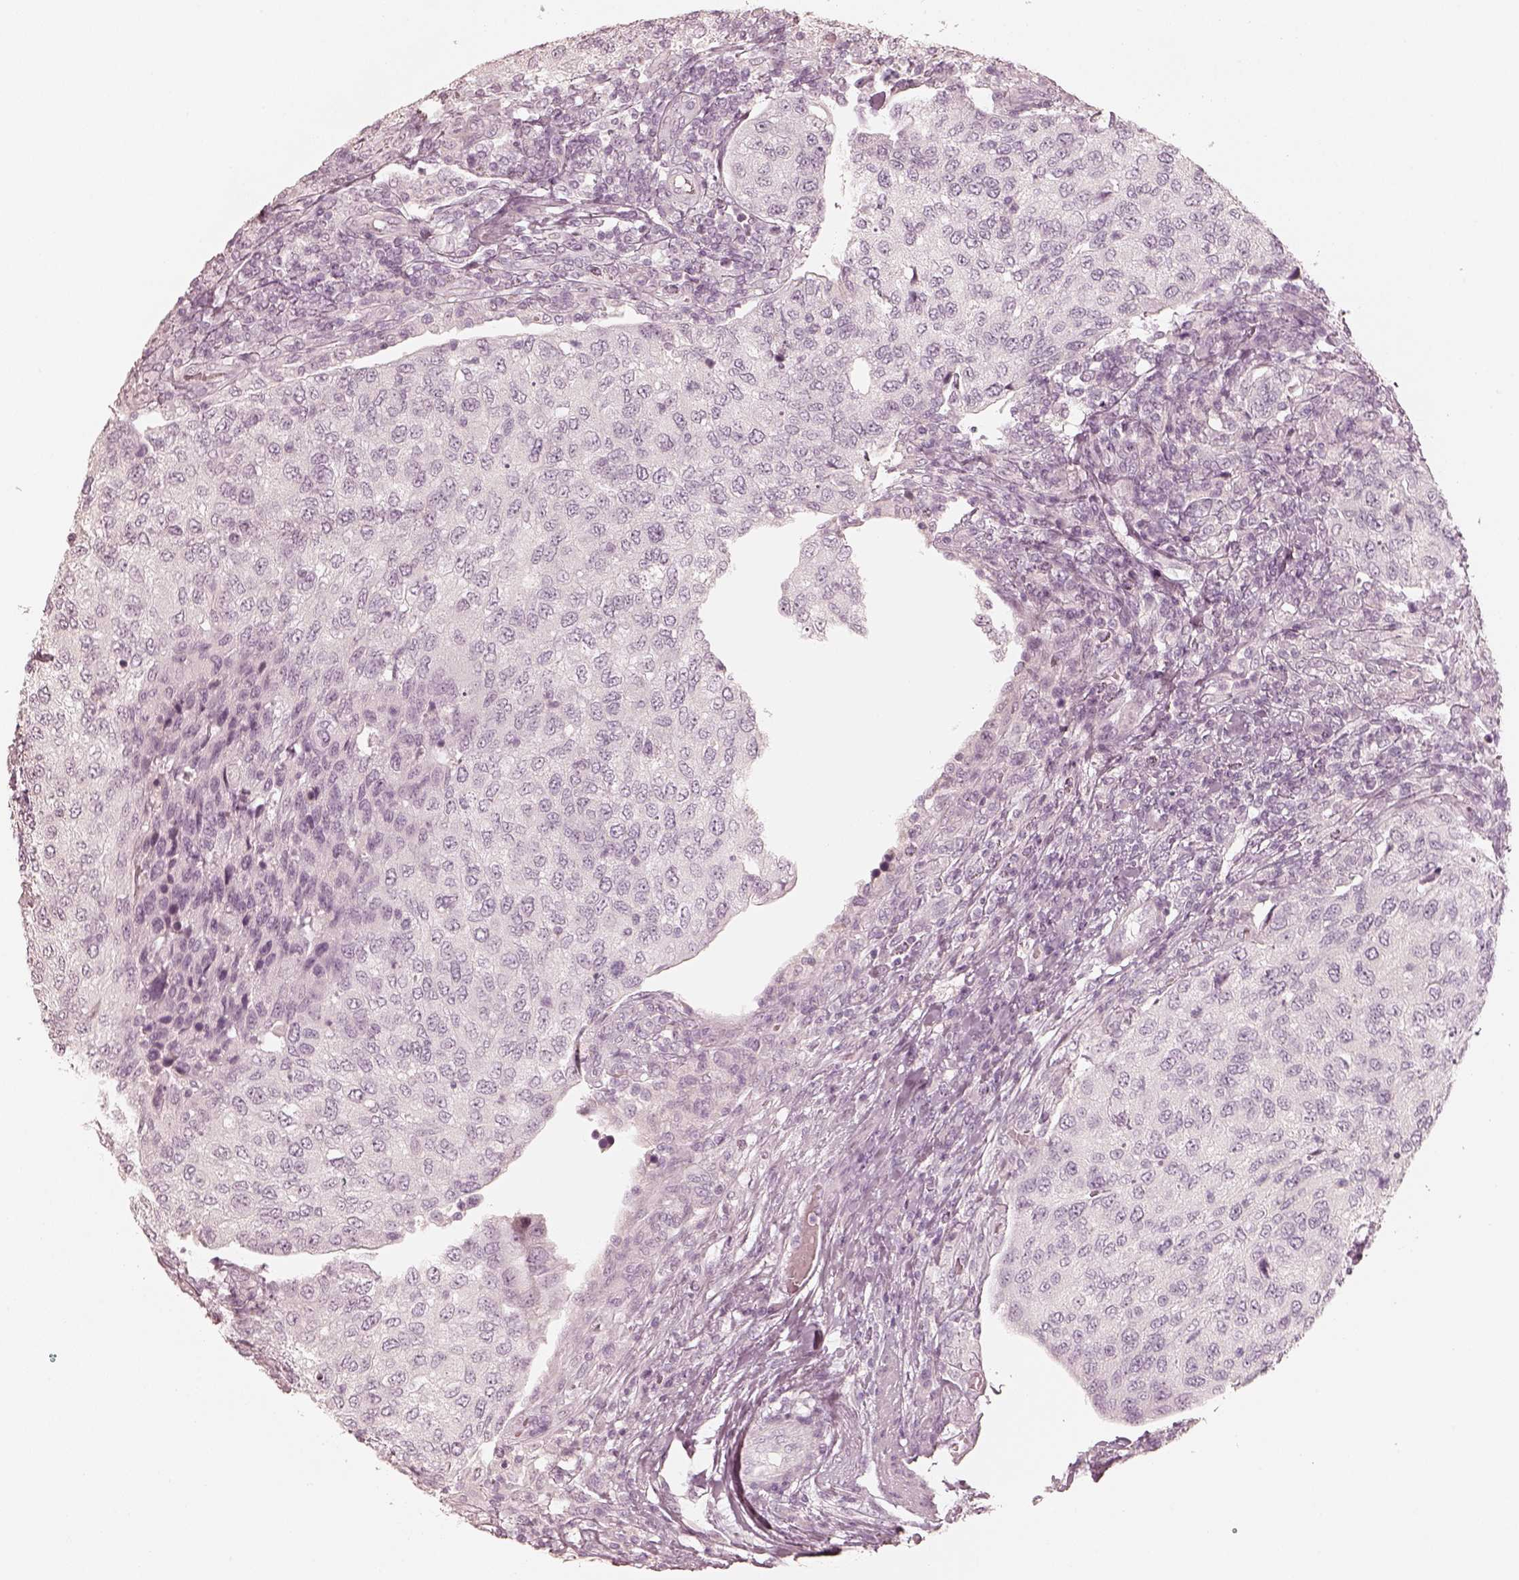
{"staining": {"intensity": "negative", "quantity": "none", "location": "none"}, "tissue": "urothelial cancer", "cell_type": "Tumor cells", "image_type": "cancer", "snomed": [{"axis": "morphology", "description": "Urothelial carcinoma, High grade"}, {"axis": "topography", "description": "Urinary bladder"}], "caption": "Immunohistochemistry photomicrograph of urothelial cancer stained for a protein (brown), which demonstrates no expression in tumor cells.", "gene": "KRT82", "patient": {"sex": "female", "age": 78}}